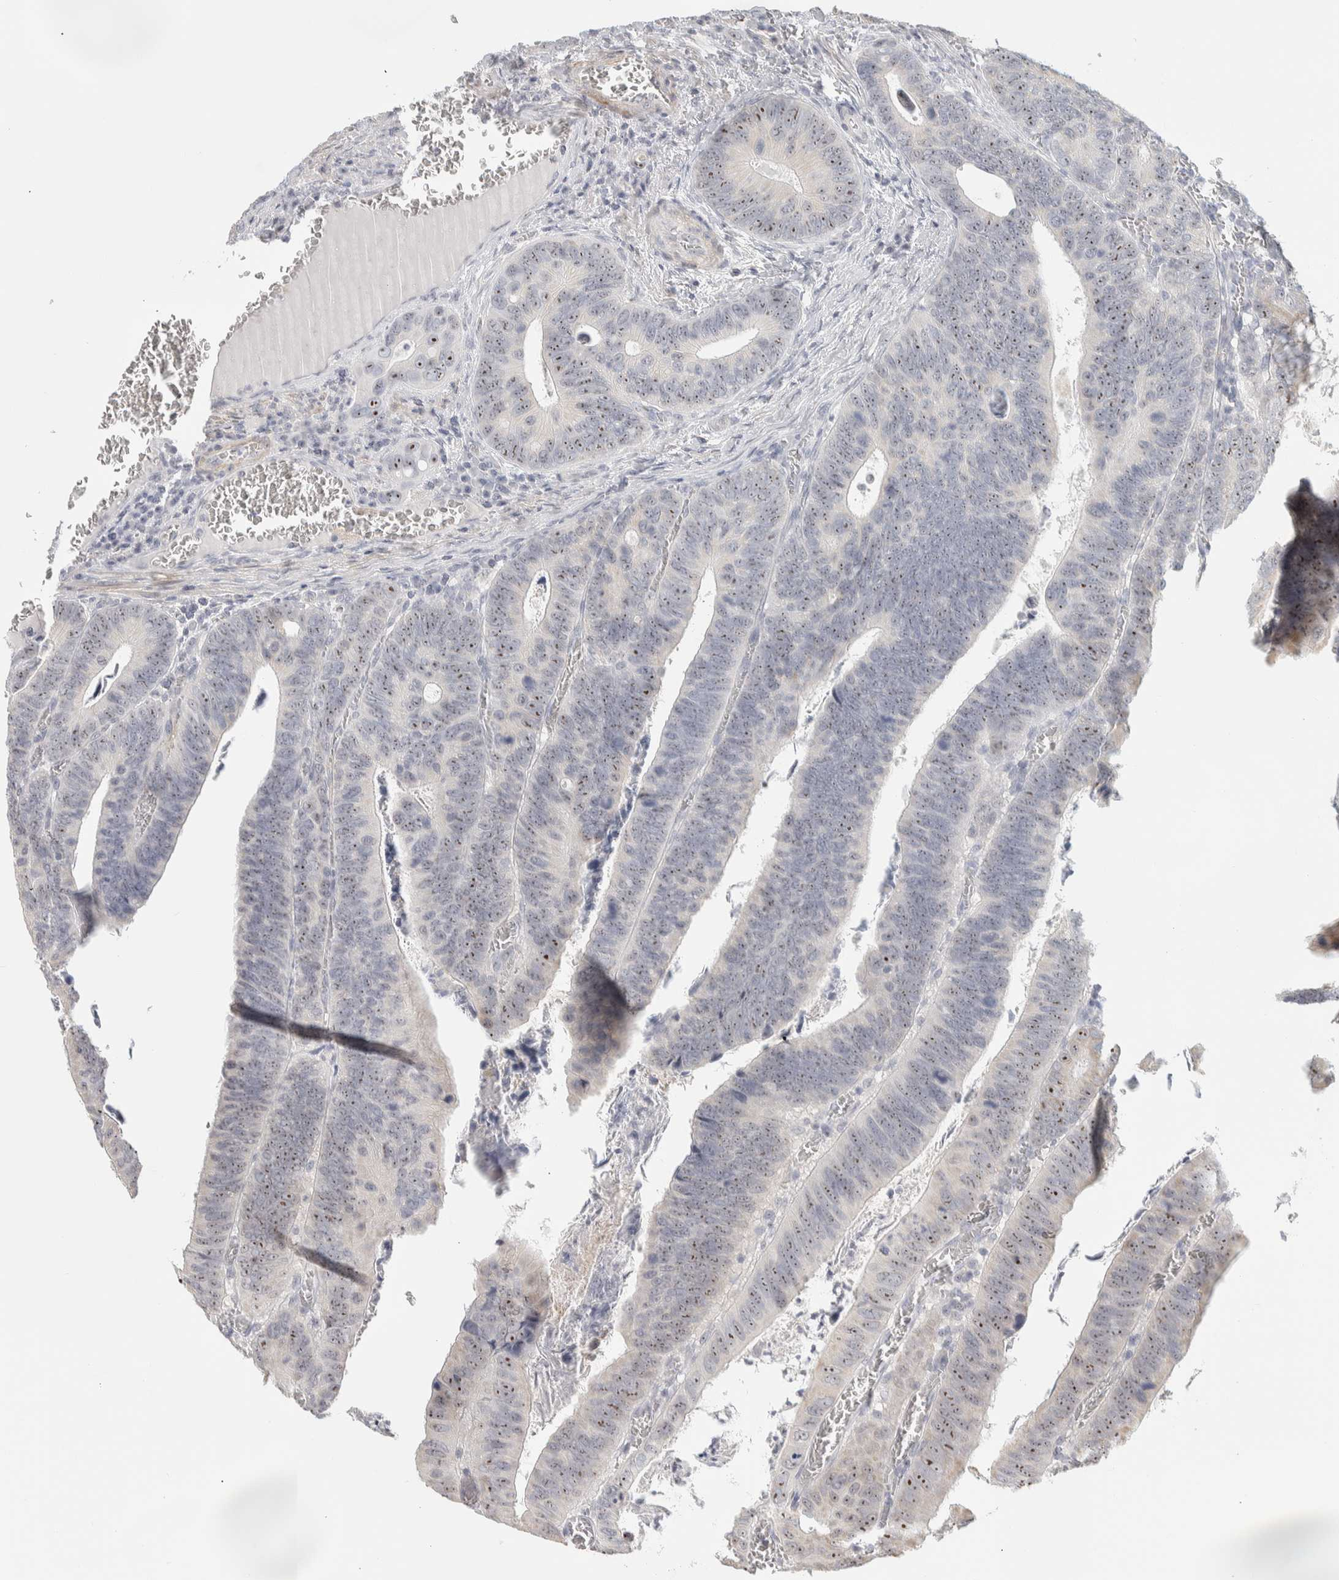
{"staining": {"intensity": "moderate", "quantity": ">75%", "location": "nuclear"}, "tissue": "colorectal cancer", "cell_type": "Tumor cells", "image_type": "cancer", "snomed": [{"axis": "morphology", "description": "Inflammation, NOS"}, {"axis": "morphology", "description": "Adenocarcinoma, NOS"}, {"axis": "topography", "description": "Colon"}], "caption": "DAB (3,3'-diaminobenzidine) immunohistochemical staining of adenocarcinoma (colorectal) shows moderate nuclear protein expression in about >75% of tumor cells. The staining is performed using DAB (3,3'-diaminobenzidine) brown chromogen to label protein expression. The nuclei are counter-stained blue using hematoxylin.", "gene": "DCXR", "patient": {"sex": "male", "age": 72}}